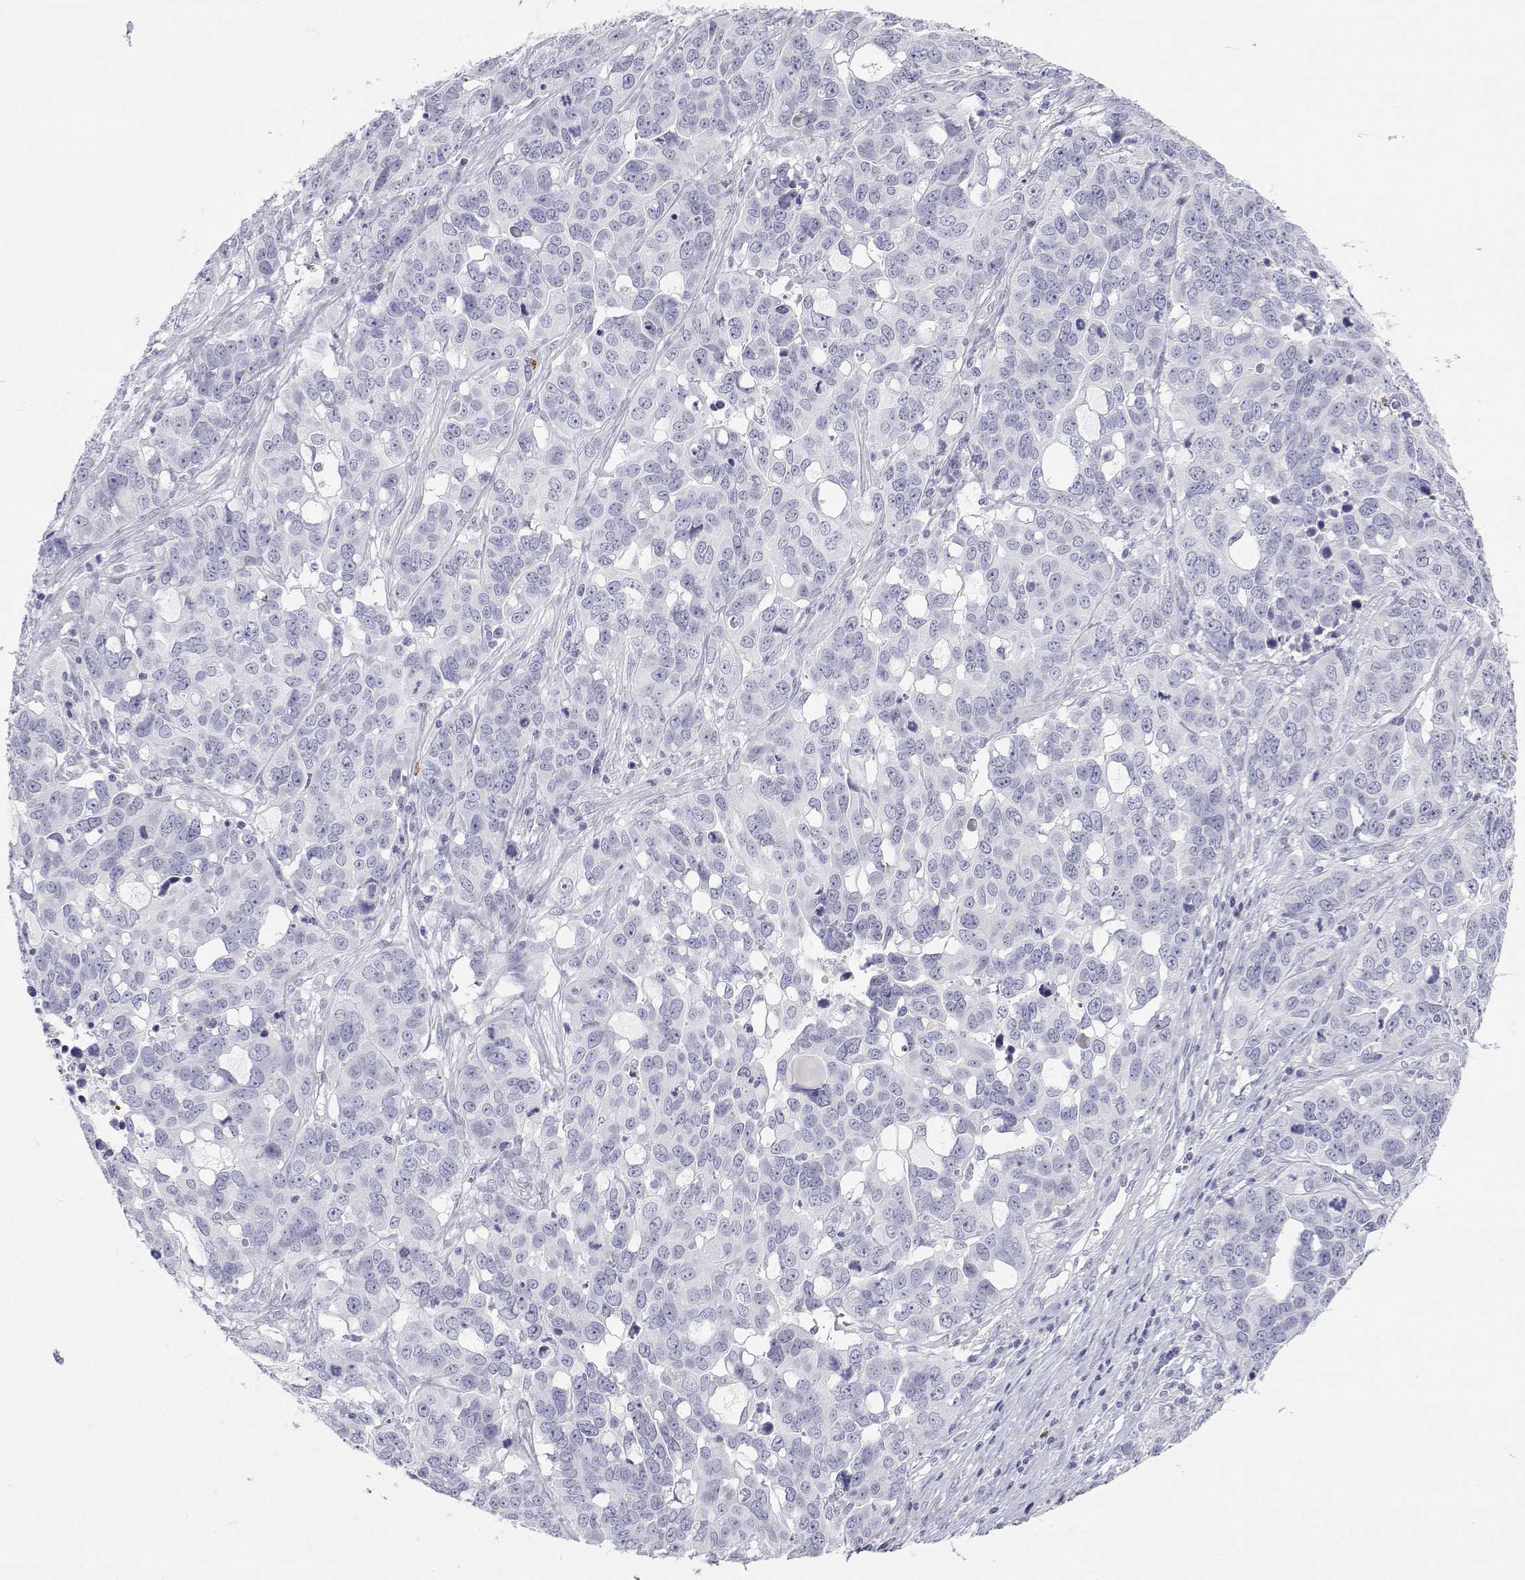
{"staining": {"intensity": "negative", "quantity": "none", "location": "none"}, "tissue": "ovarian cancer", "cell_type": "Tumor cells", "image_type": "cancer", "snomed": [{"axis": "morphology", "description": "Carcinoma, endometroid"}, {"axis": "topography", "description": "Ovary"}], "caption": "A high-resolution histopathology image shows immunohistochemistry staining of ovarian cancer (endometroid carcinoma), which demonstrates no significant staining in tumor cells.", "gene": "SFTPB", "patient": {"sex": "female", "age": 78}}